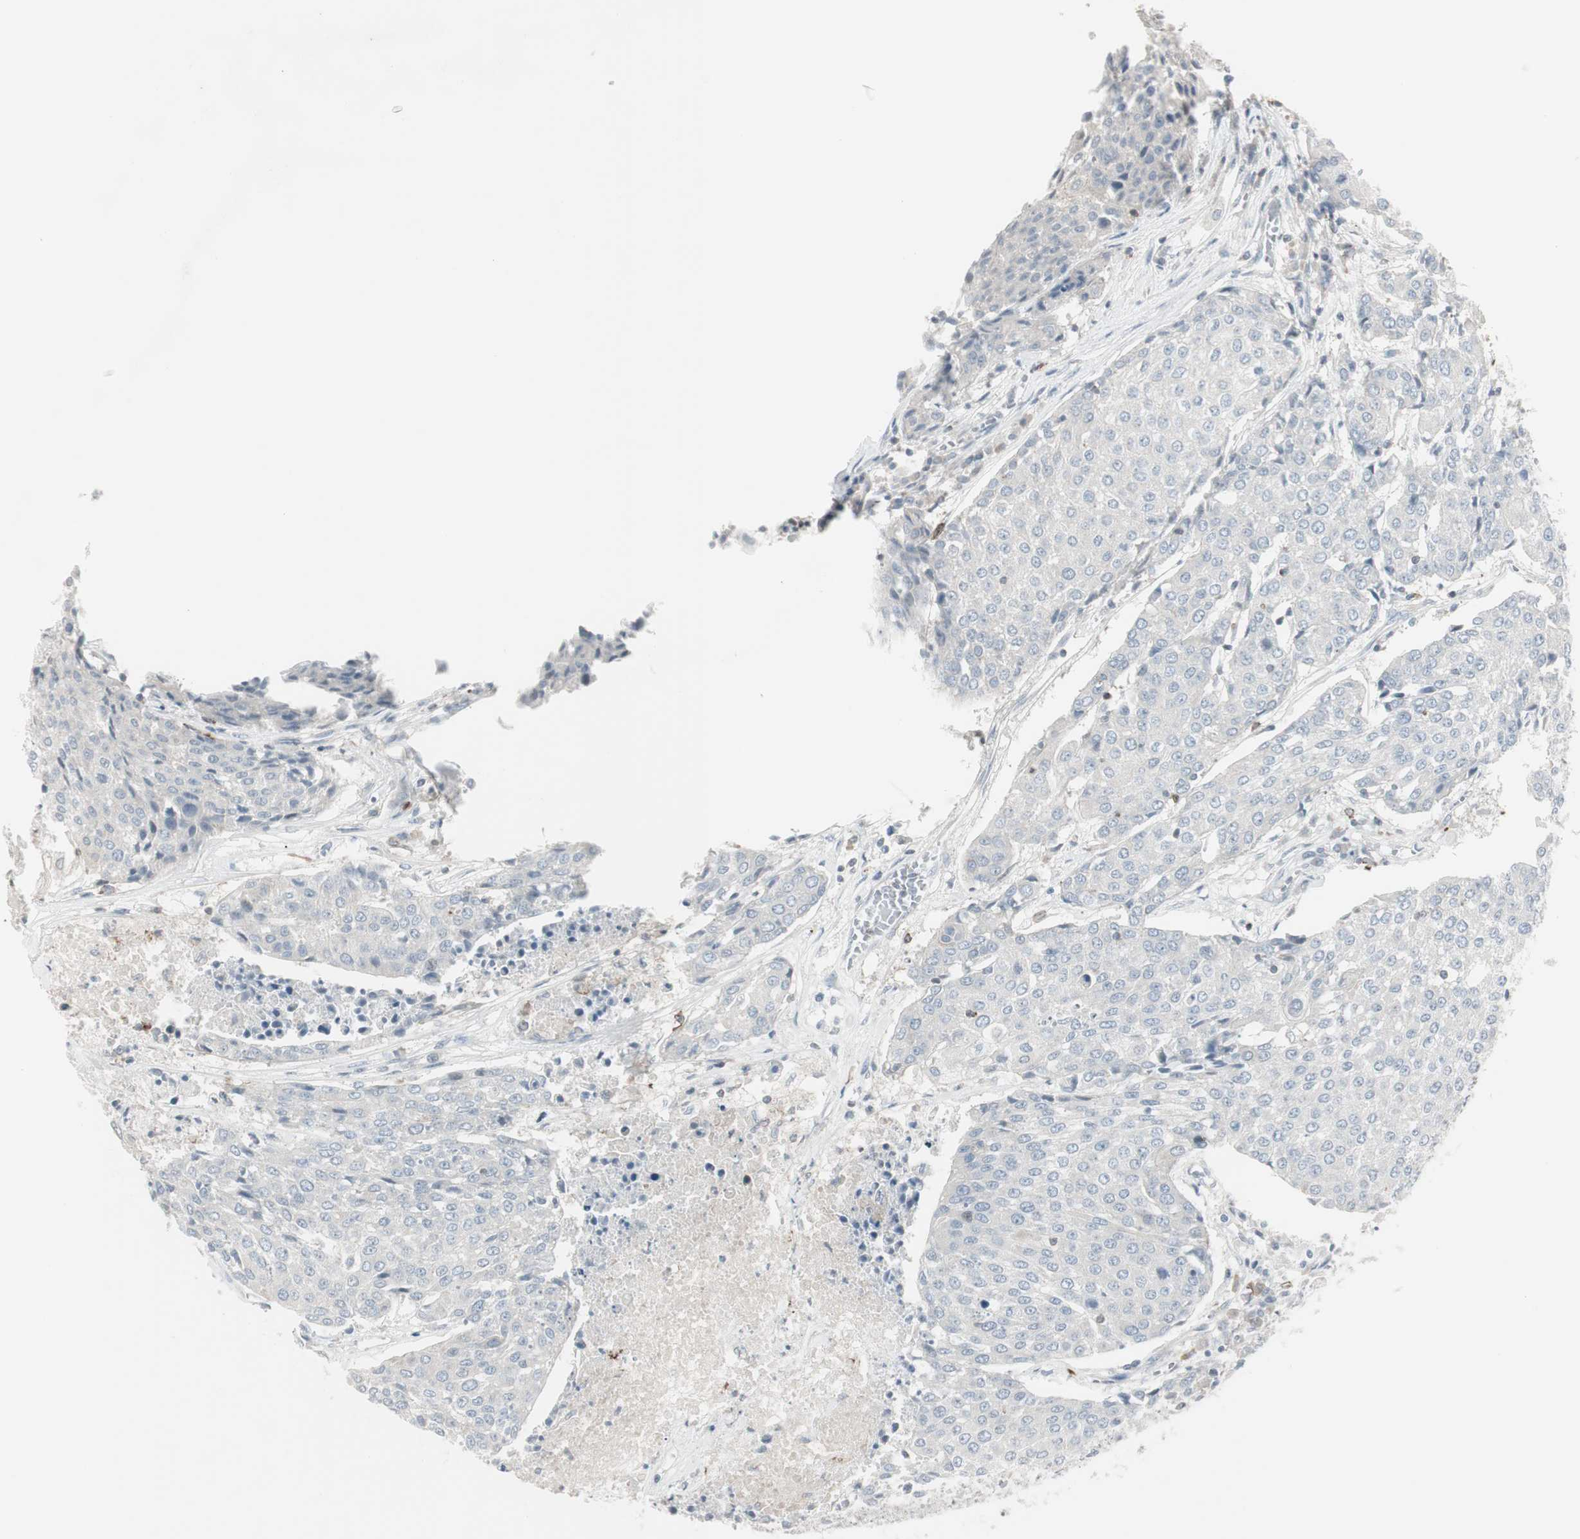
{"staining": {"intensity": "negative", "quantity": "none", "location": "none"}, "tissue": "urothelial cancer", "cell_type": "Tumor cells", "image_type": "cancer", "snomed": [{"axis": "morphology", "description": "Urothelial carcinoma, High grade"}, {"axis": "topography", "description": "Urinary bladder"}], "caption": "DAB immunohistochemical staining of urothelial carcinoma (high-grade) exhibits no significant positivity in tumor cells.", "gene": "MAP4K4", "patient": {"sex": "female", "age": 85}}